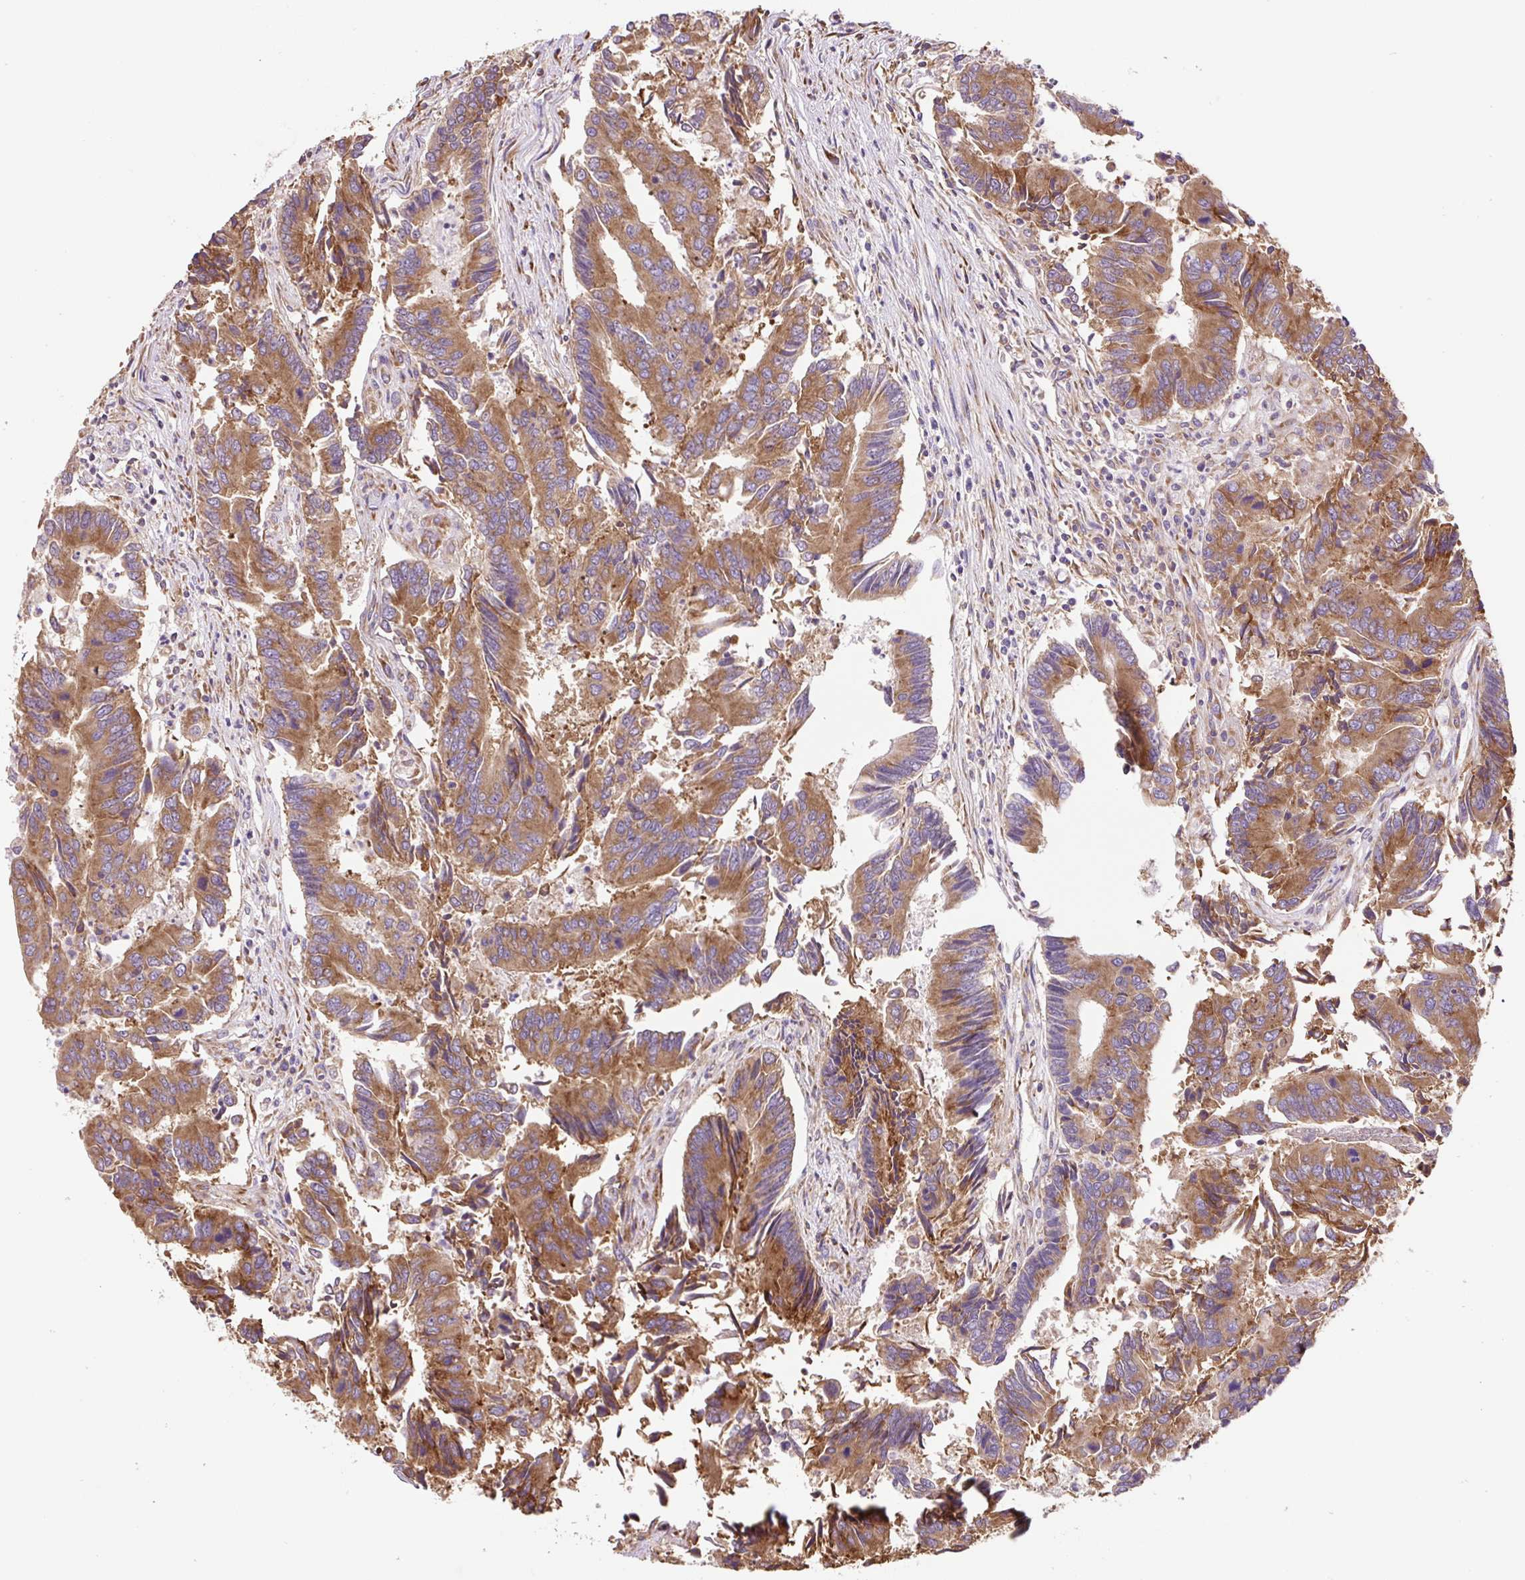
{"staining": {"intensity": "moderate", "quantity": ">75%", "location": "cytoplasmic/membranous"}, "tissue": "colorectal cancer", "cell_type": "Tumor cells", "image_type": "cancer", "snomed": [{"axis": "morphology", "description": "Adenocarcinoma, NOS"}, {"axis": "topography", "description": "Colon"}], "caption": "Immunohistochemical staining of human colorectal cancer demonstrates moderate cytoplasmic/membranous protein staining in about >75% of tumor cells.", "gene": "RPS23", "patient": {"sex": "female", "age": 67}}